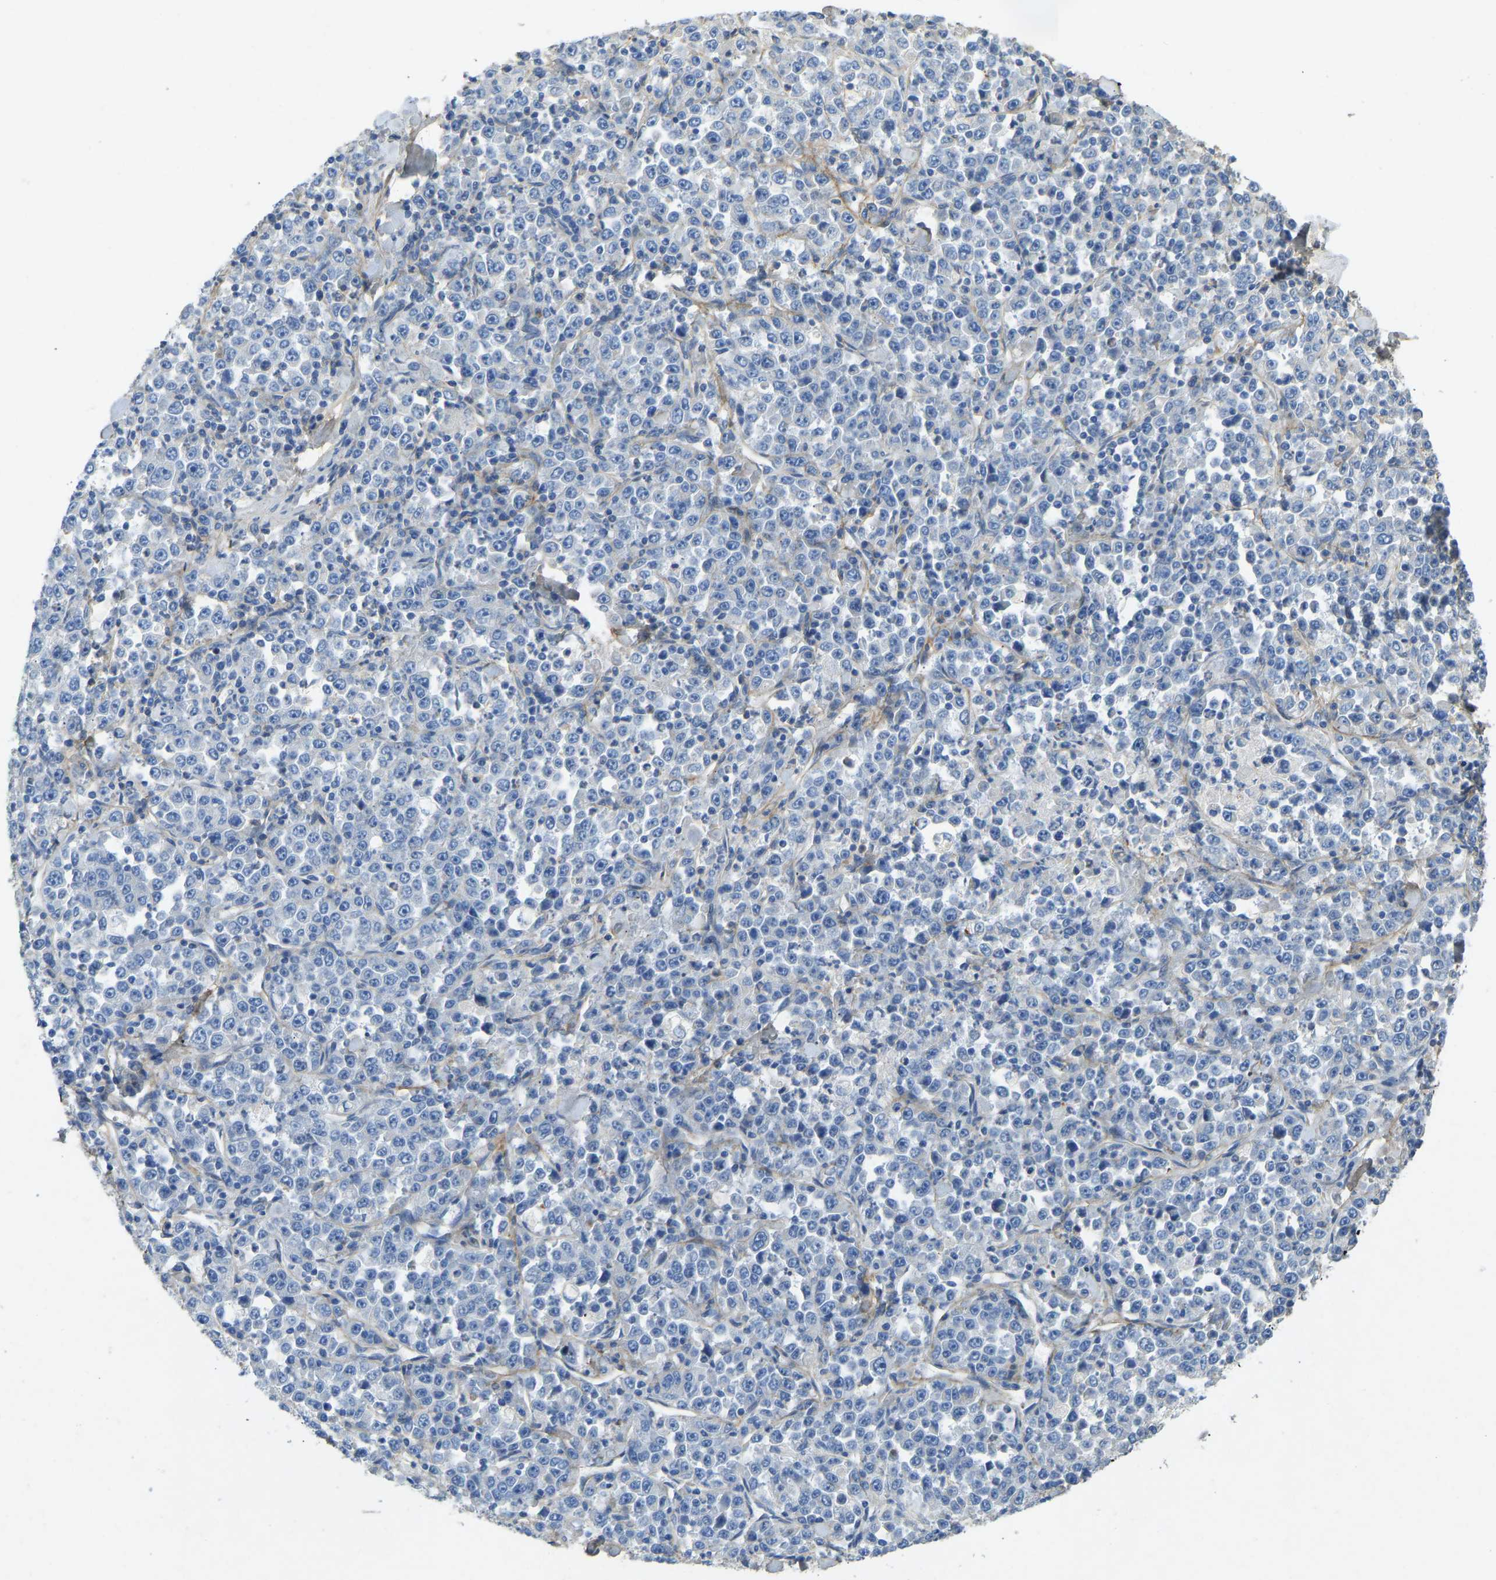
{"staining": {"intensity": "negative", "quantity": "none", "location": "none"}, "tissue": "stomach cancer", "cell_type": "Tumor cells", "image_type": "cancer", "snomed": [{"axis": "morphology", "description": "Normal tissue, NOS"}, {"axis": "morphology", "description": "Adenocarcinoma, NOS"}, {"axis": "topography", "description": "Stomach, upper"}, {"axis": "topography", "description": "Stomach"}], "caption": "Tumor cells show no significant staining in stomach adenocarcinoma.", "gene": "TECTA", "patient": {"sex": "male", "age": 59}}